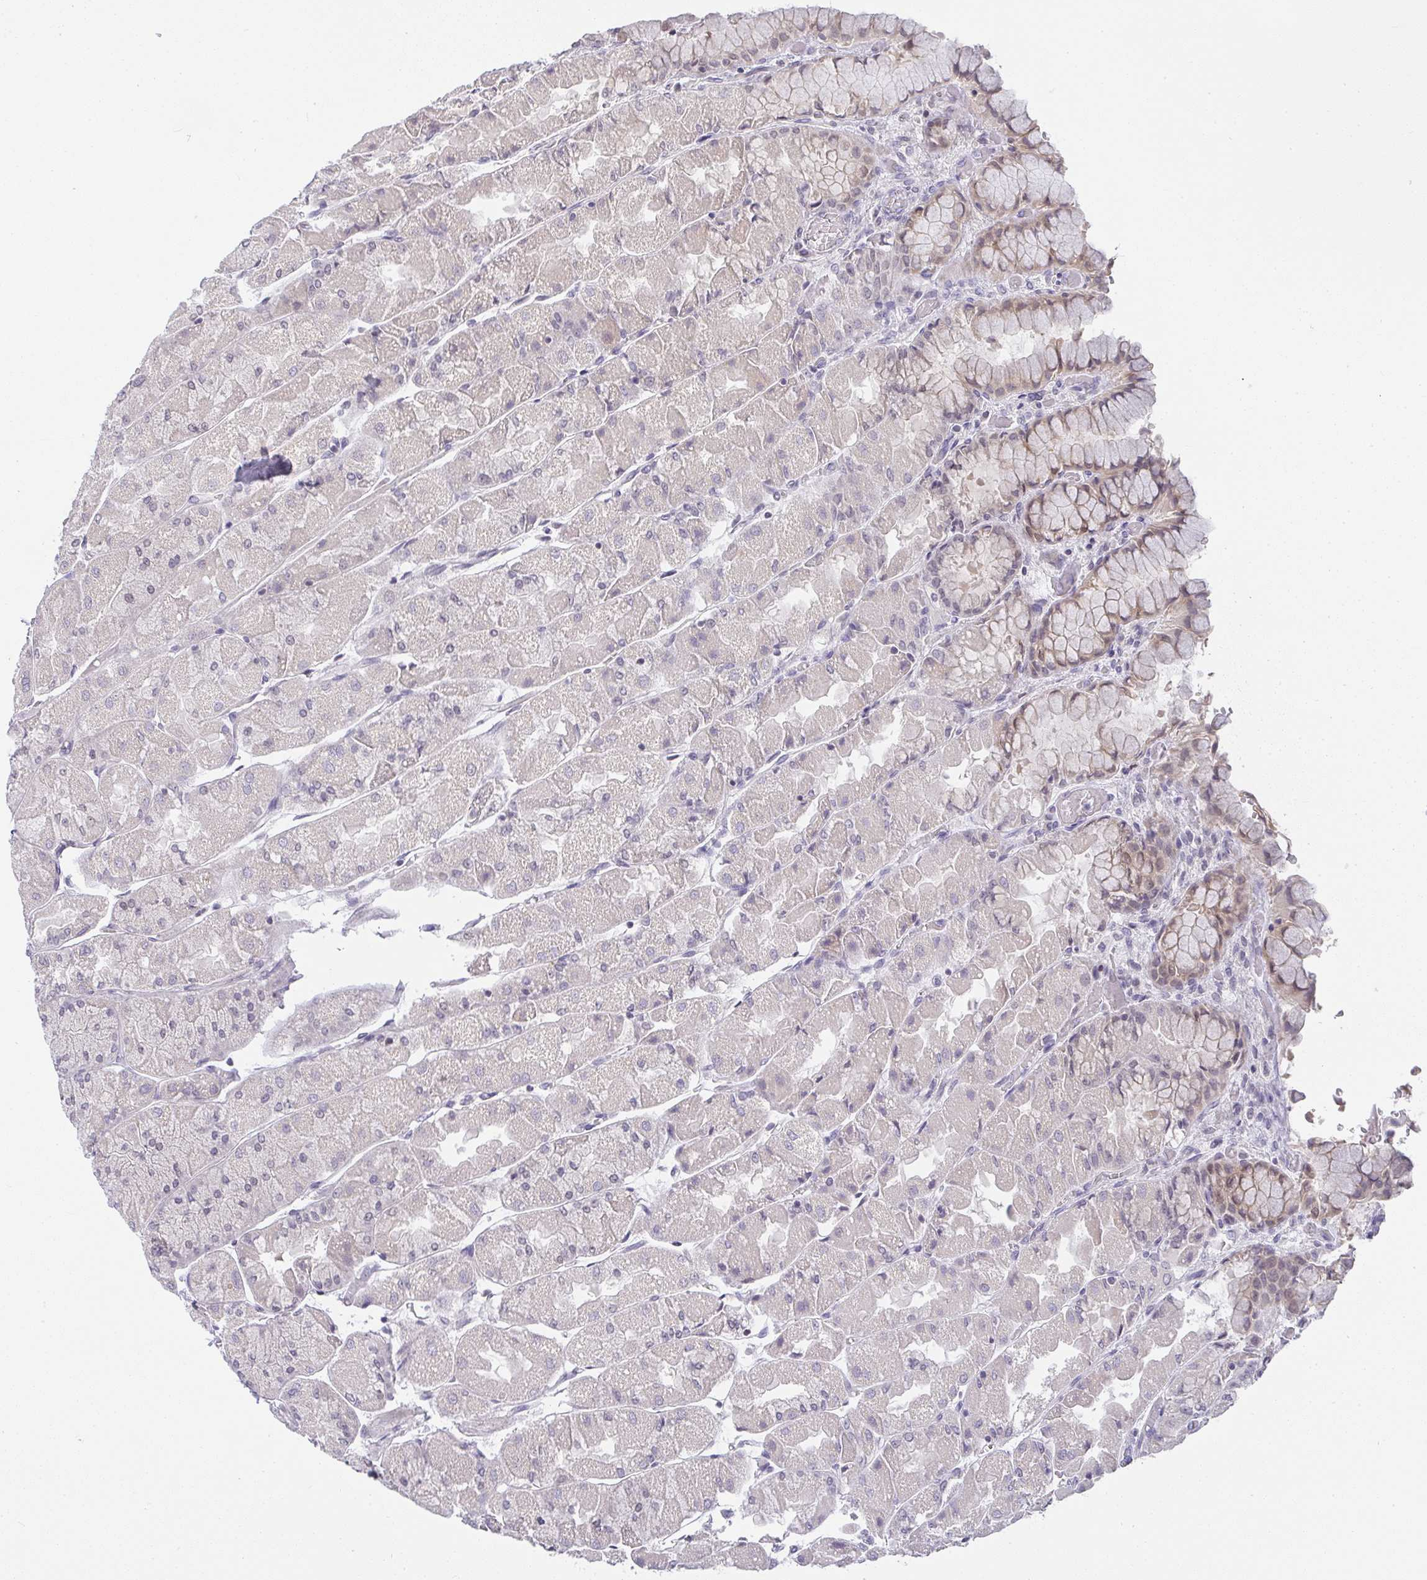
{"staining": {"intensity": "weak", "quantity": "<25%", "location": "cytoplasmic/membranous"}, "tissue": "stomach", "cell_type": "Glandular cells", "image_type": "normal", "snomed": [{"axis": "morphology", "description": "Normal tissue, NOS"}, {"axis": "topography", "description": "Stomach"}], "caption": "Immunohistochemical staining of benign stomach demonstrates no significant staining in glandular cells.", "gene": "CACNA1S", "patient": {"sex": "female", "age": 61}}